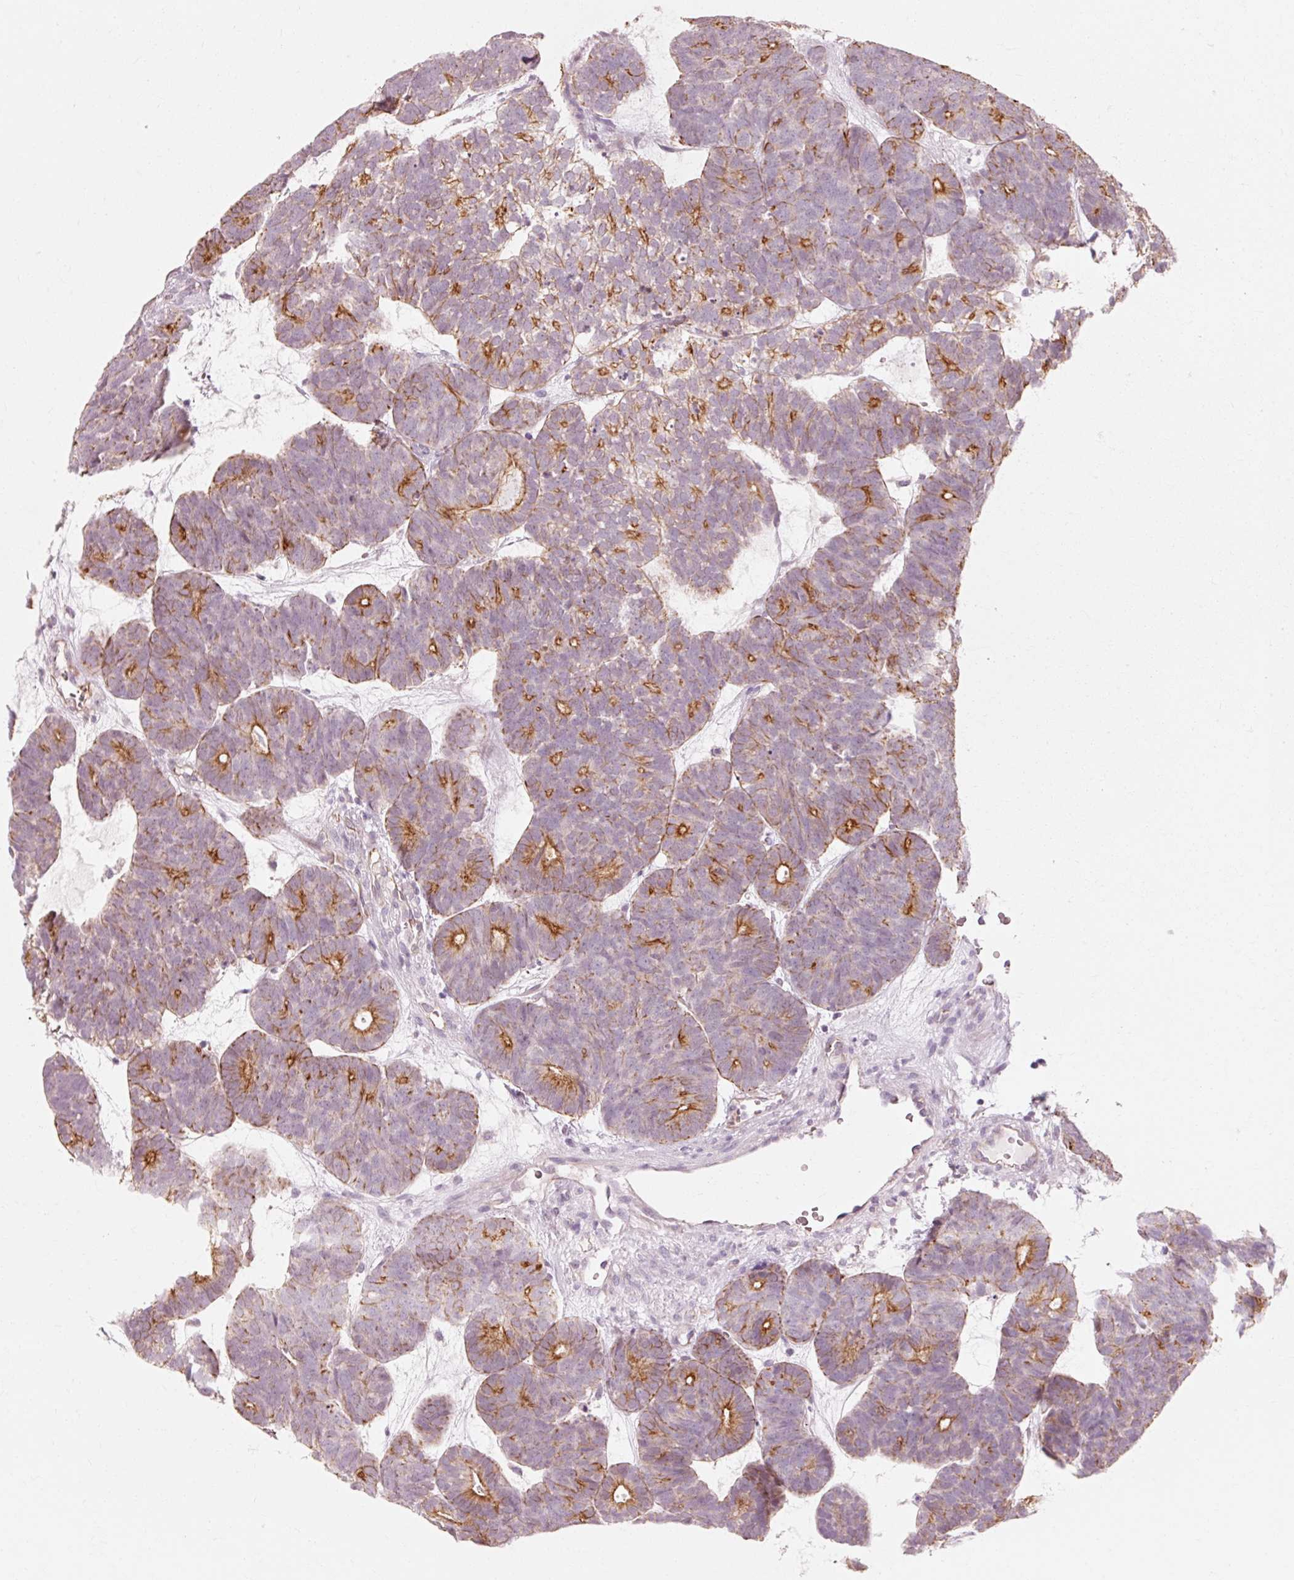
{"staining": {"intensity": "moderate", "quantity": "25%-75%", "location": "cytoplasmic/membranous"}, "tissue": "head and neck cancer", "cell_type": "Tumor cells", "image_type": "cancer", "snomed": [{"axis": "morphology", "description": "Adenocarcinoma, NOS"}, {"axis": "topography", "description": "Head-Neck"}], "caption": "Immunohistochemistry image of head and neck cancer (adenocarcinoma) stained for a protein (brown), which displays medium levels of moderate cytoplasmic/membranous expression in approximately 25%-75% of tumor cells.", "gene": "TRIM73", "patient": {"sex": "female", "age": 81}}